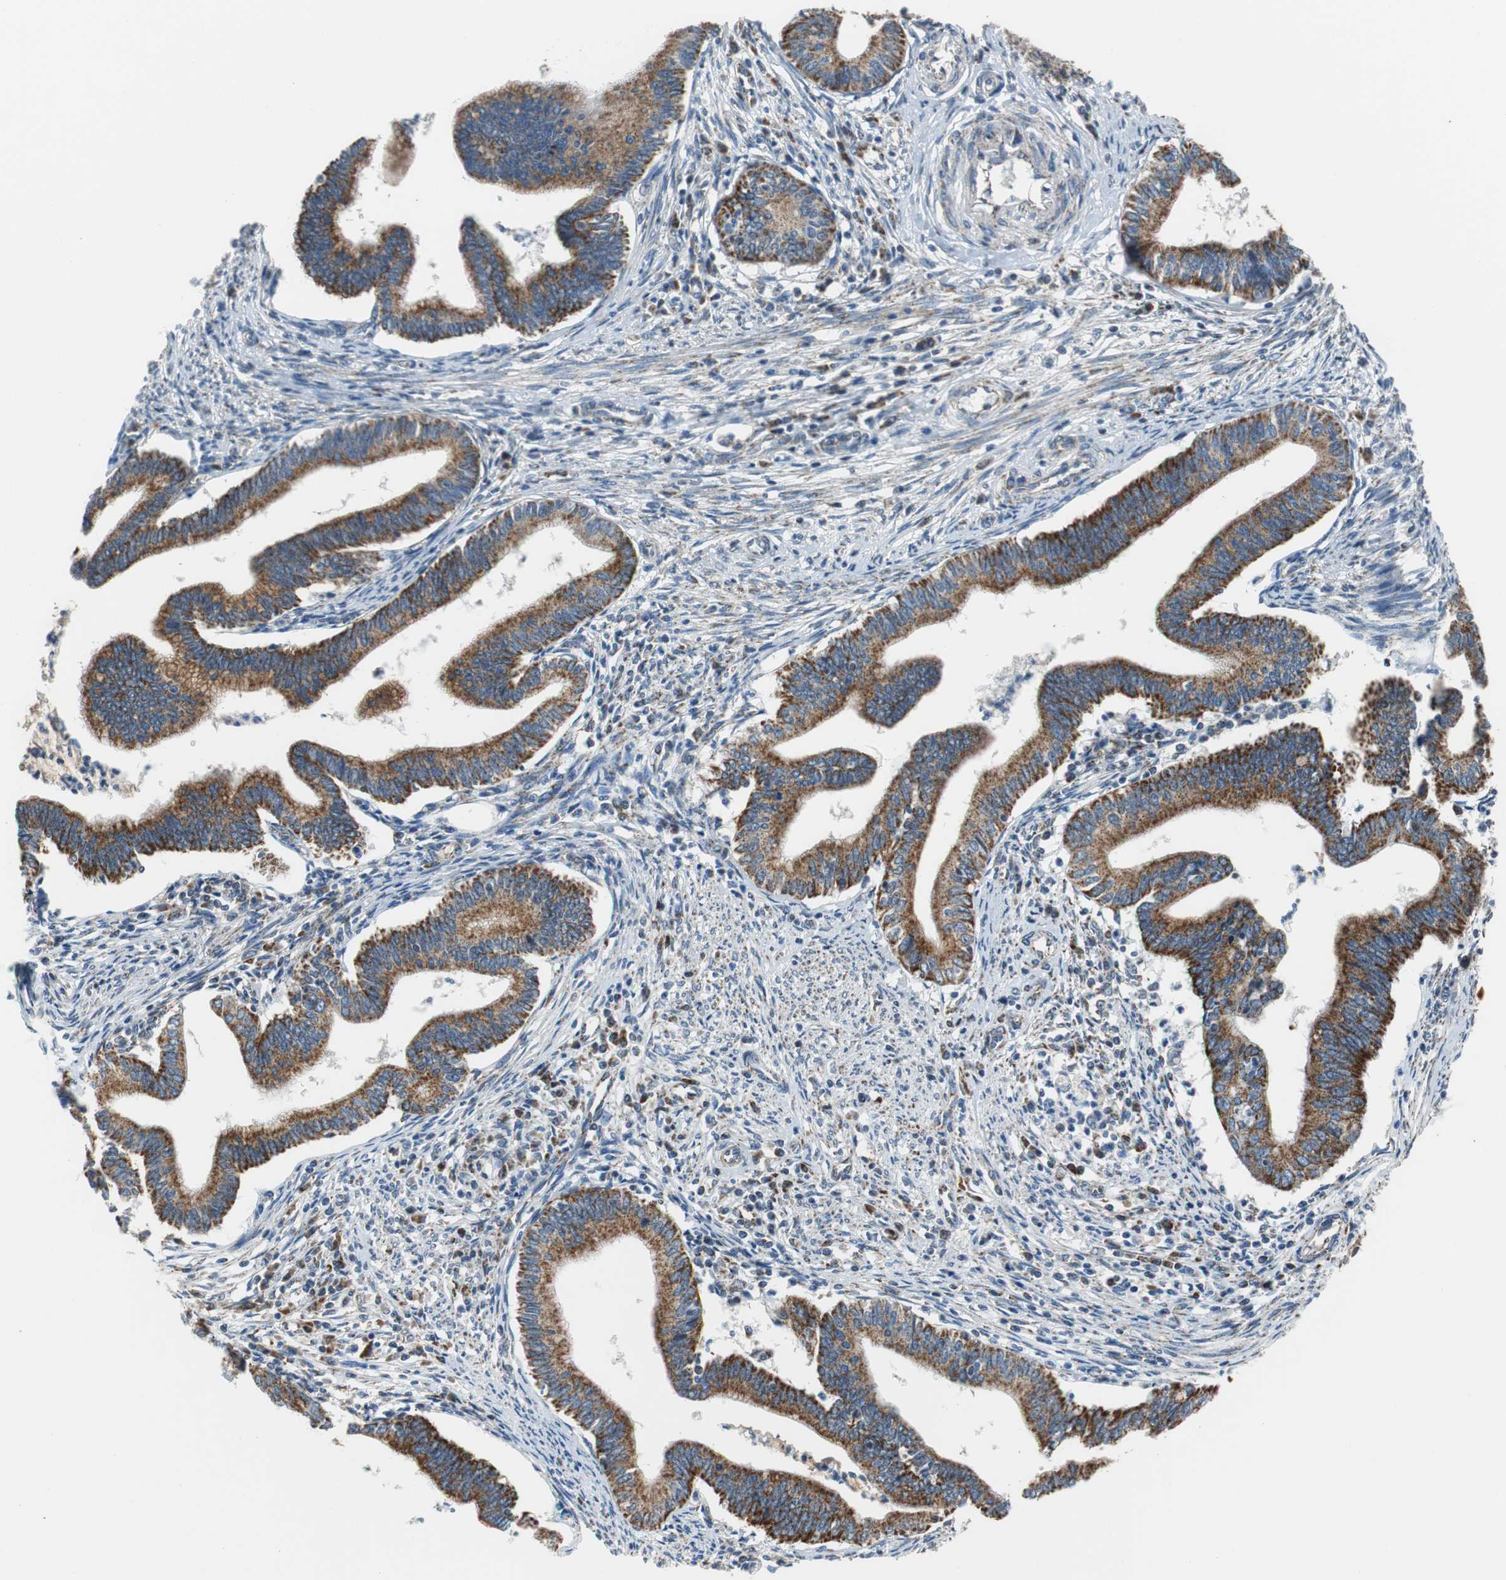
{"staining": {"intensity": "strong", "quantity": ">75%", "location": "cytoplasmic/membranous"}, "tissue": "cervical cancer", "cell_type": "Tumor cells", "image_type": "cancer", "snomed": [{"axis": "morphology", "description": "Adenocarcinoma, NOS"}, {"axis": "topography", "description": "Cervix"}], "caption": "Immunohistochemical staining of cervical cancer reveals high levels of strong cytoplasmic/membranous staining in about >75% of tumor cells. (brown staining indicates protein expression, while blue staining denotes nuclei).", "gene": "PITRM1", "patient": {"sex": "female", "age": 36}}